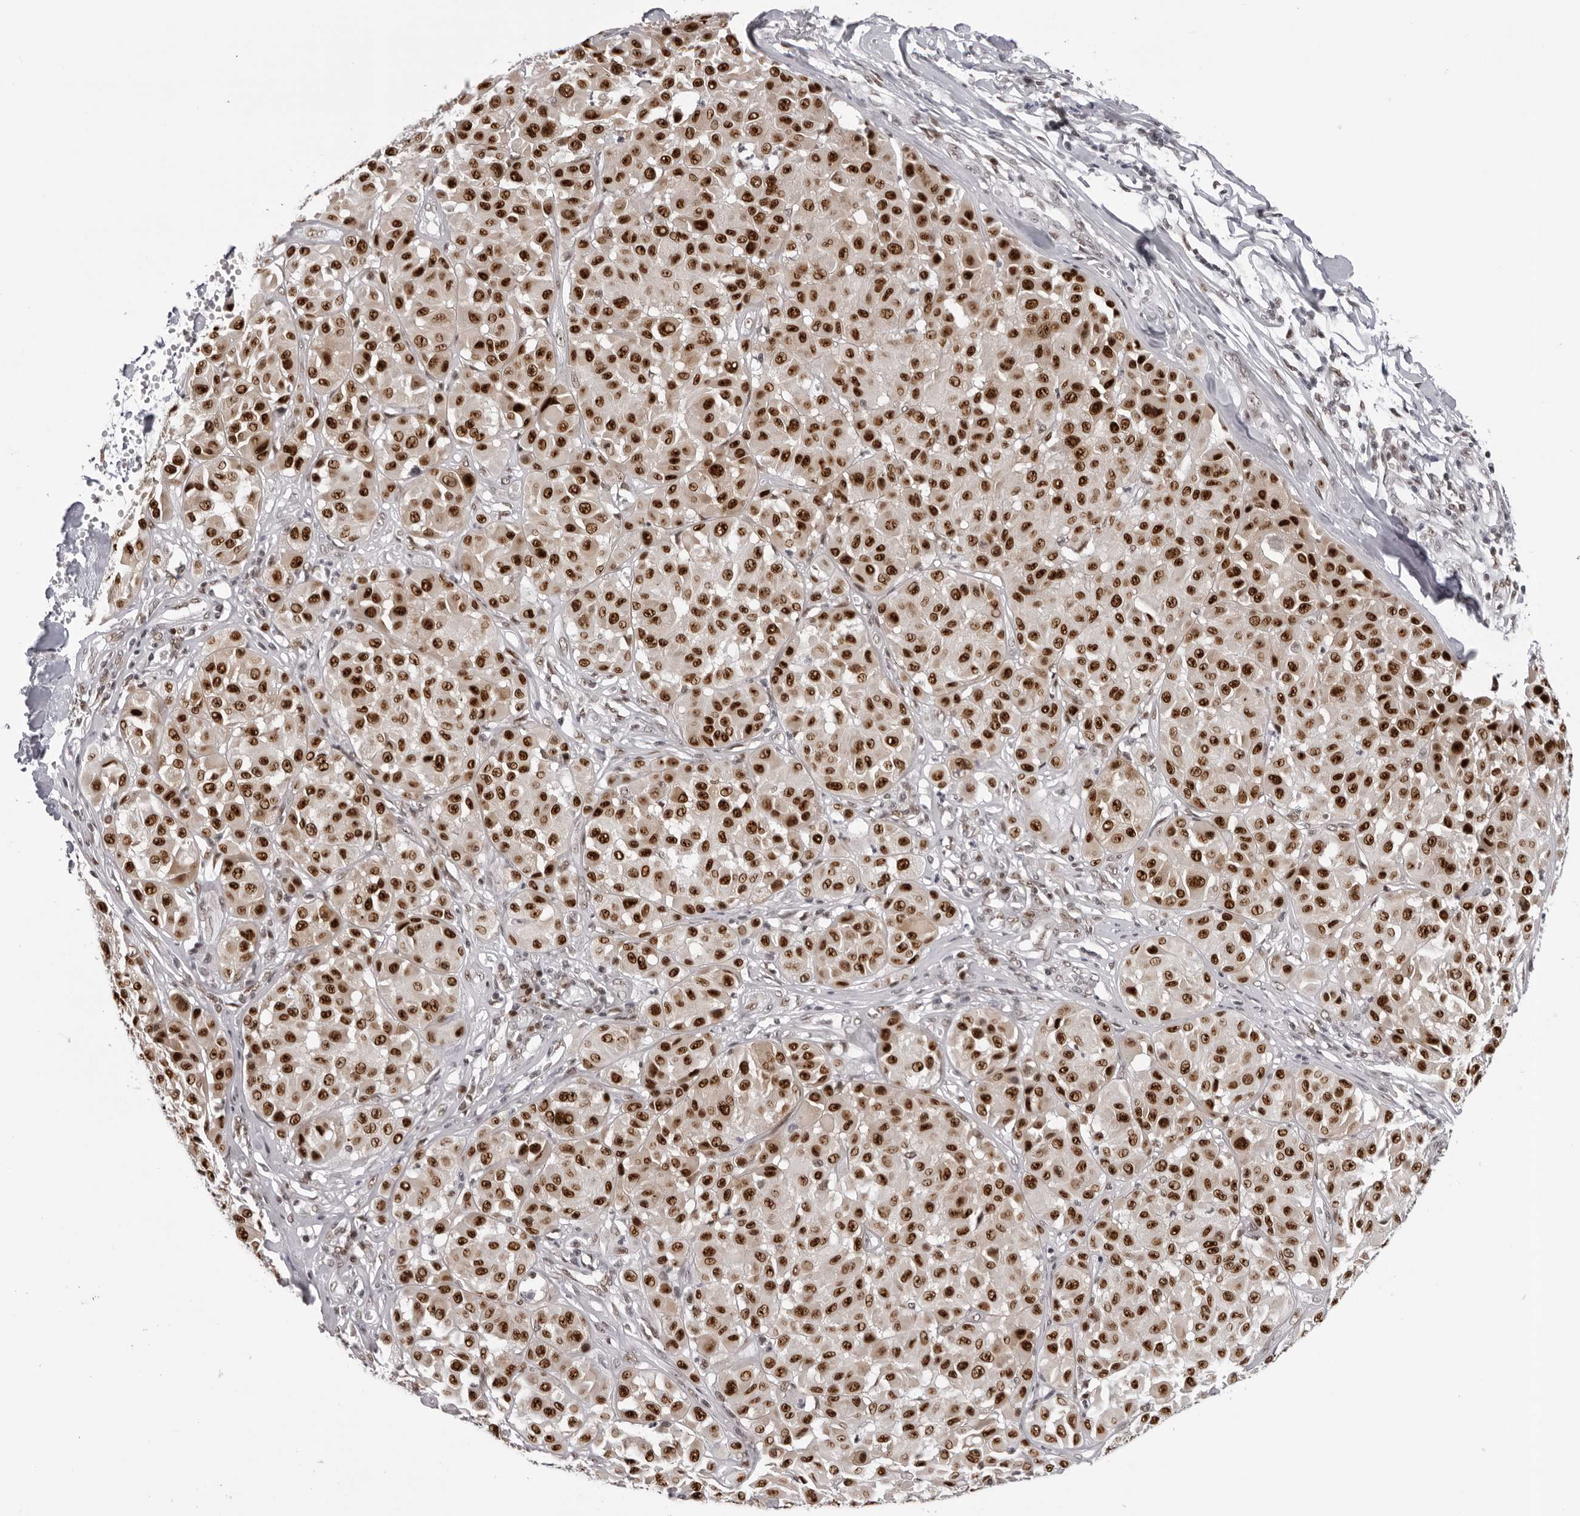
{"staining": {"intensity": "strong", "quantity": ">75%", "location": "nuclear"}, "tissue": "melanoma", "cell_type": "Tumor cells", "image_type": "cancer", "snomed": [{"axis": "morphology", "description": "Malignant melanoma, Metastatic site"}, {"axis": "topography", "description": "Soft tissue"}], "caption": "About >75% of tumor cells in human melanoma exhibit strong nuclear protein expression as visualized by brown immunohistochemical staining.", "gene": "HEXIM2", "patient": {"sex": "male", "age": 41}}